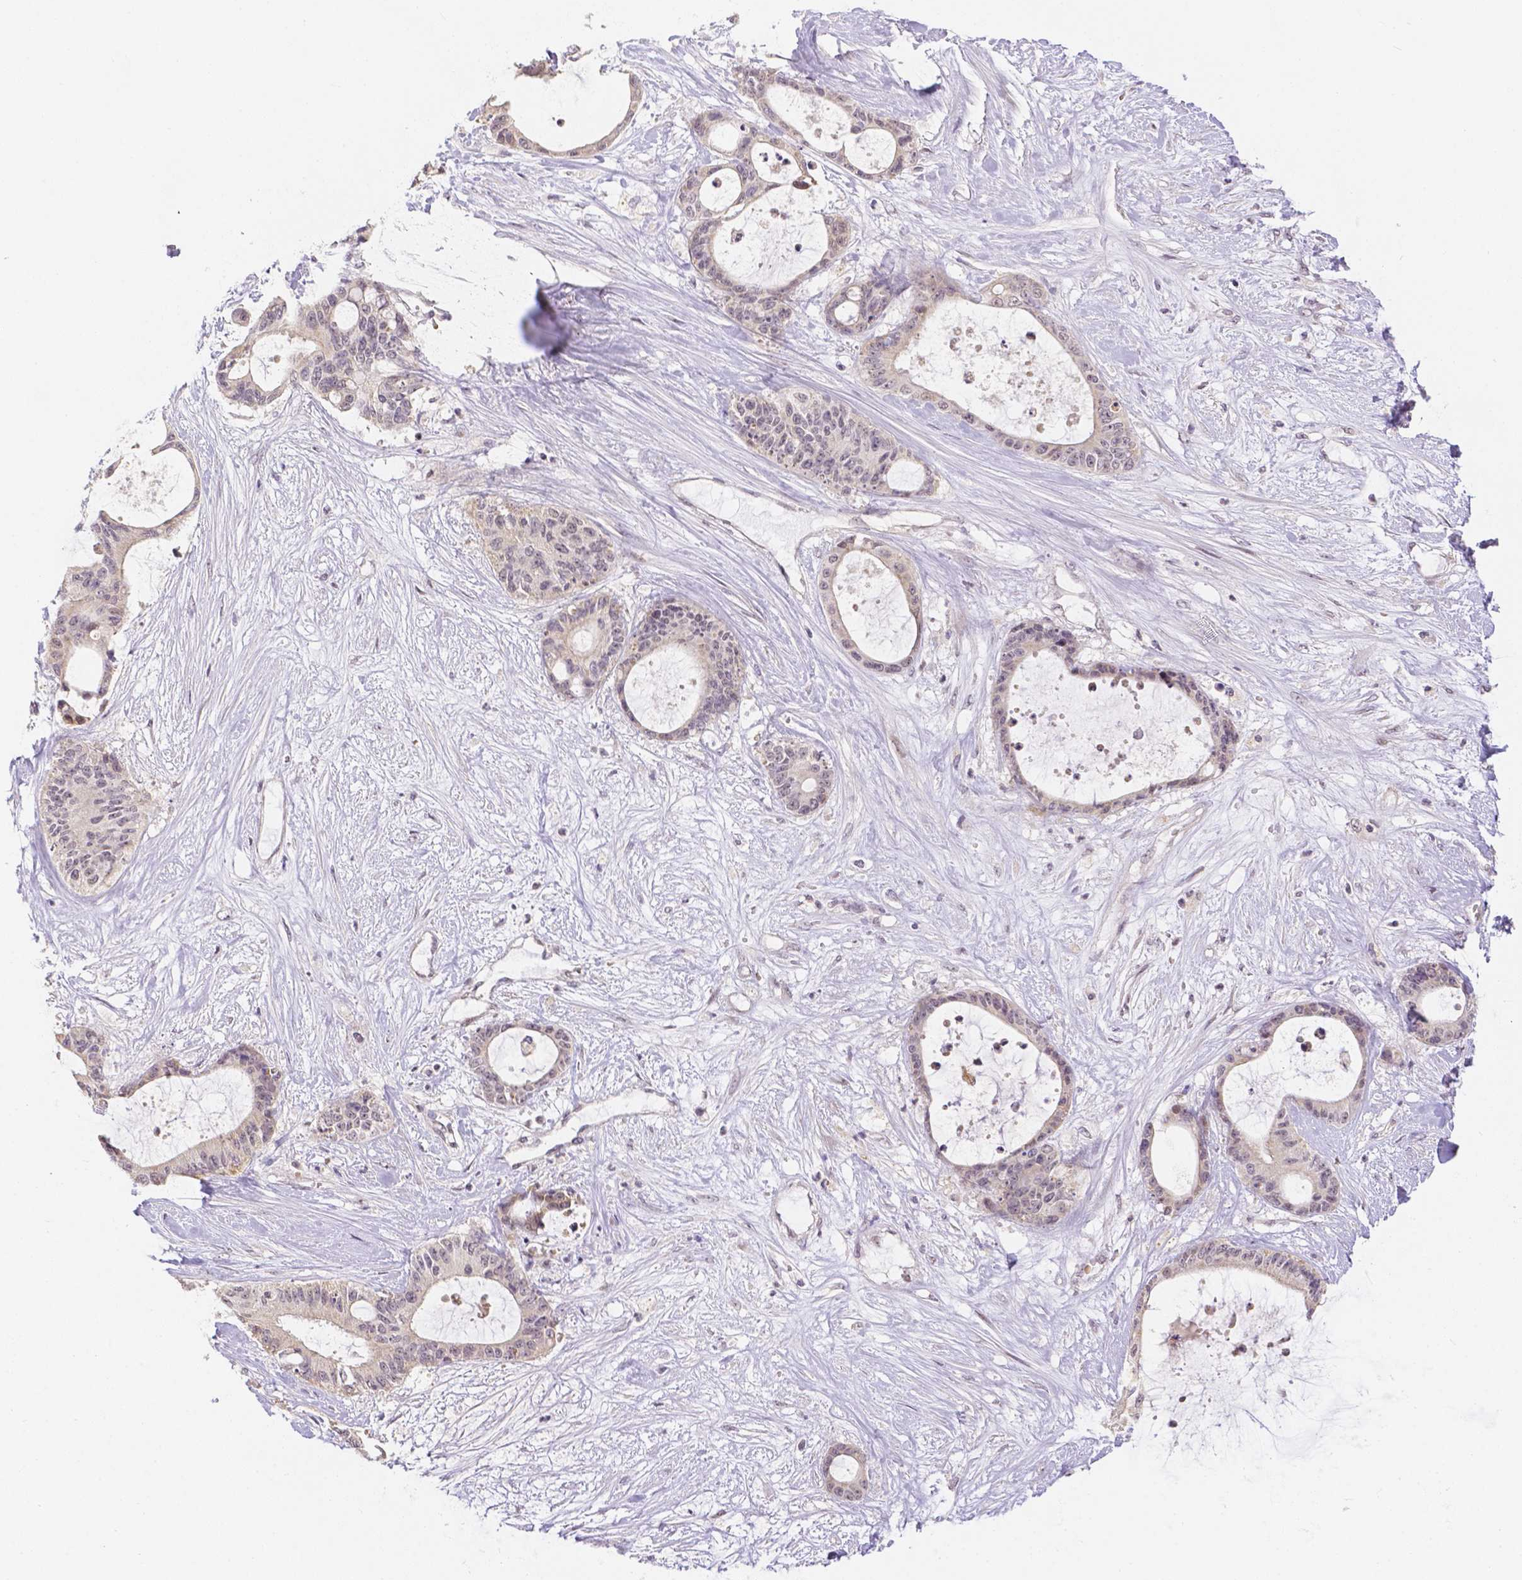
{"staining": {"intensity": "weak", "quantity": "<25%", "location": "cytoplasmic/membranous,nuclear"}, "tissue": "liver cancer", "cell_type": "Tumor cells", "image_type": "cancer", "snomed": [{"axis": "morphology", "description": "Normal tissue, NOS"}, {"axis": "morphology", "description": "Cholangiocarcinoma"}, {"axis": "topography", "description": "Liver"}, {"axis": "topography", "description": "Peripheral nerve tissue"}], "caption": "Tumor cells are negative for protein expression in human cholangiocarcinoma (liver).", "gene": "ZNF280B", "patient": {"sex": "female", "age": 73}}